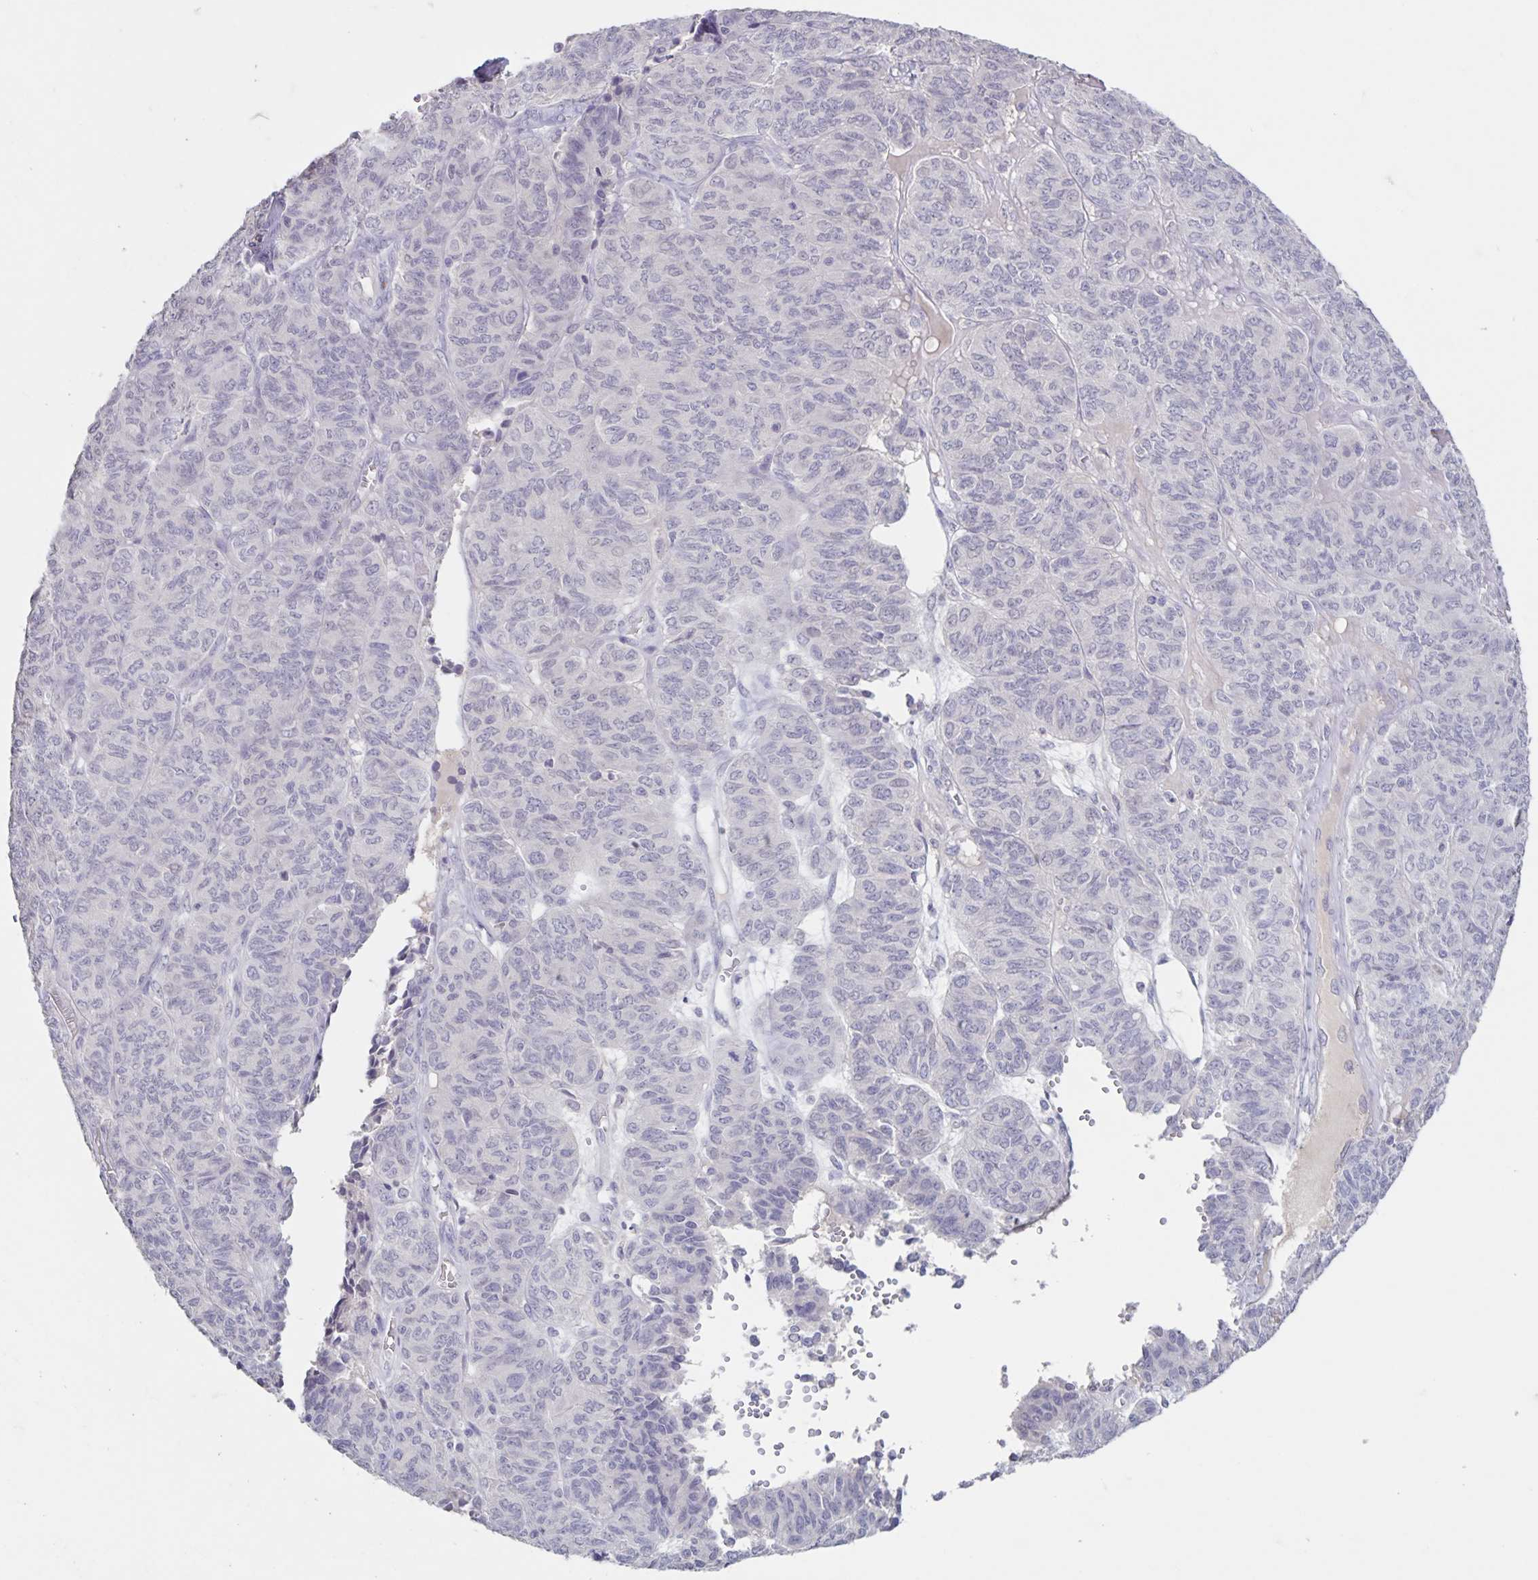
{"staining": {"intensity": "negative", "quantity": "none", "location": "none"}, "tissue": "ovarian cancer", "cell_type": "Tumor cells", "image_type": "cancer", "snomed": [{"axis": "morphology", "description": "Carcinoma, endometroid"}, {"axis": "topography", "description": "Ovary"}], "caption": "Immunohistochemistry (IHC) of endometroid carcinoma (ovarian) exhibits no positivity in tumor cells. (DAB immunohistochemistry with hematoxylin counter stain).", "gene": "INSL5", "patient": {"sex": "female", "age": 80}}